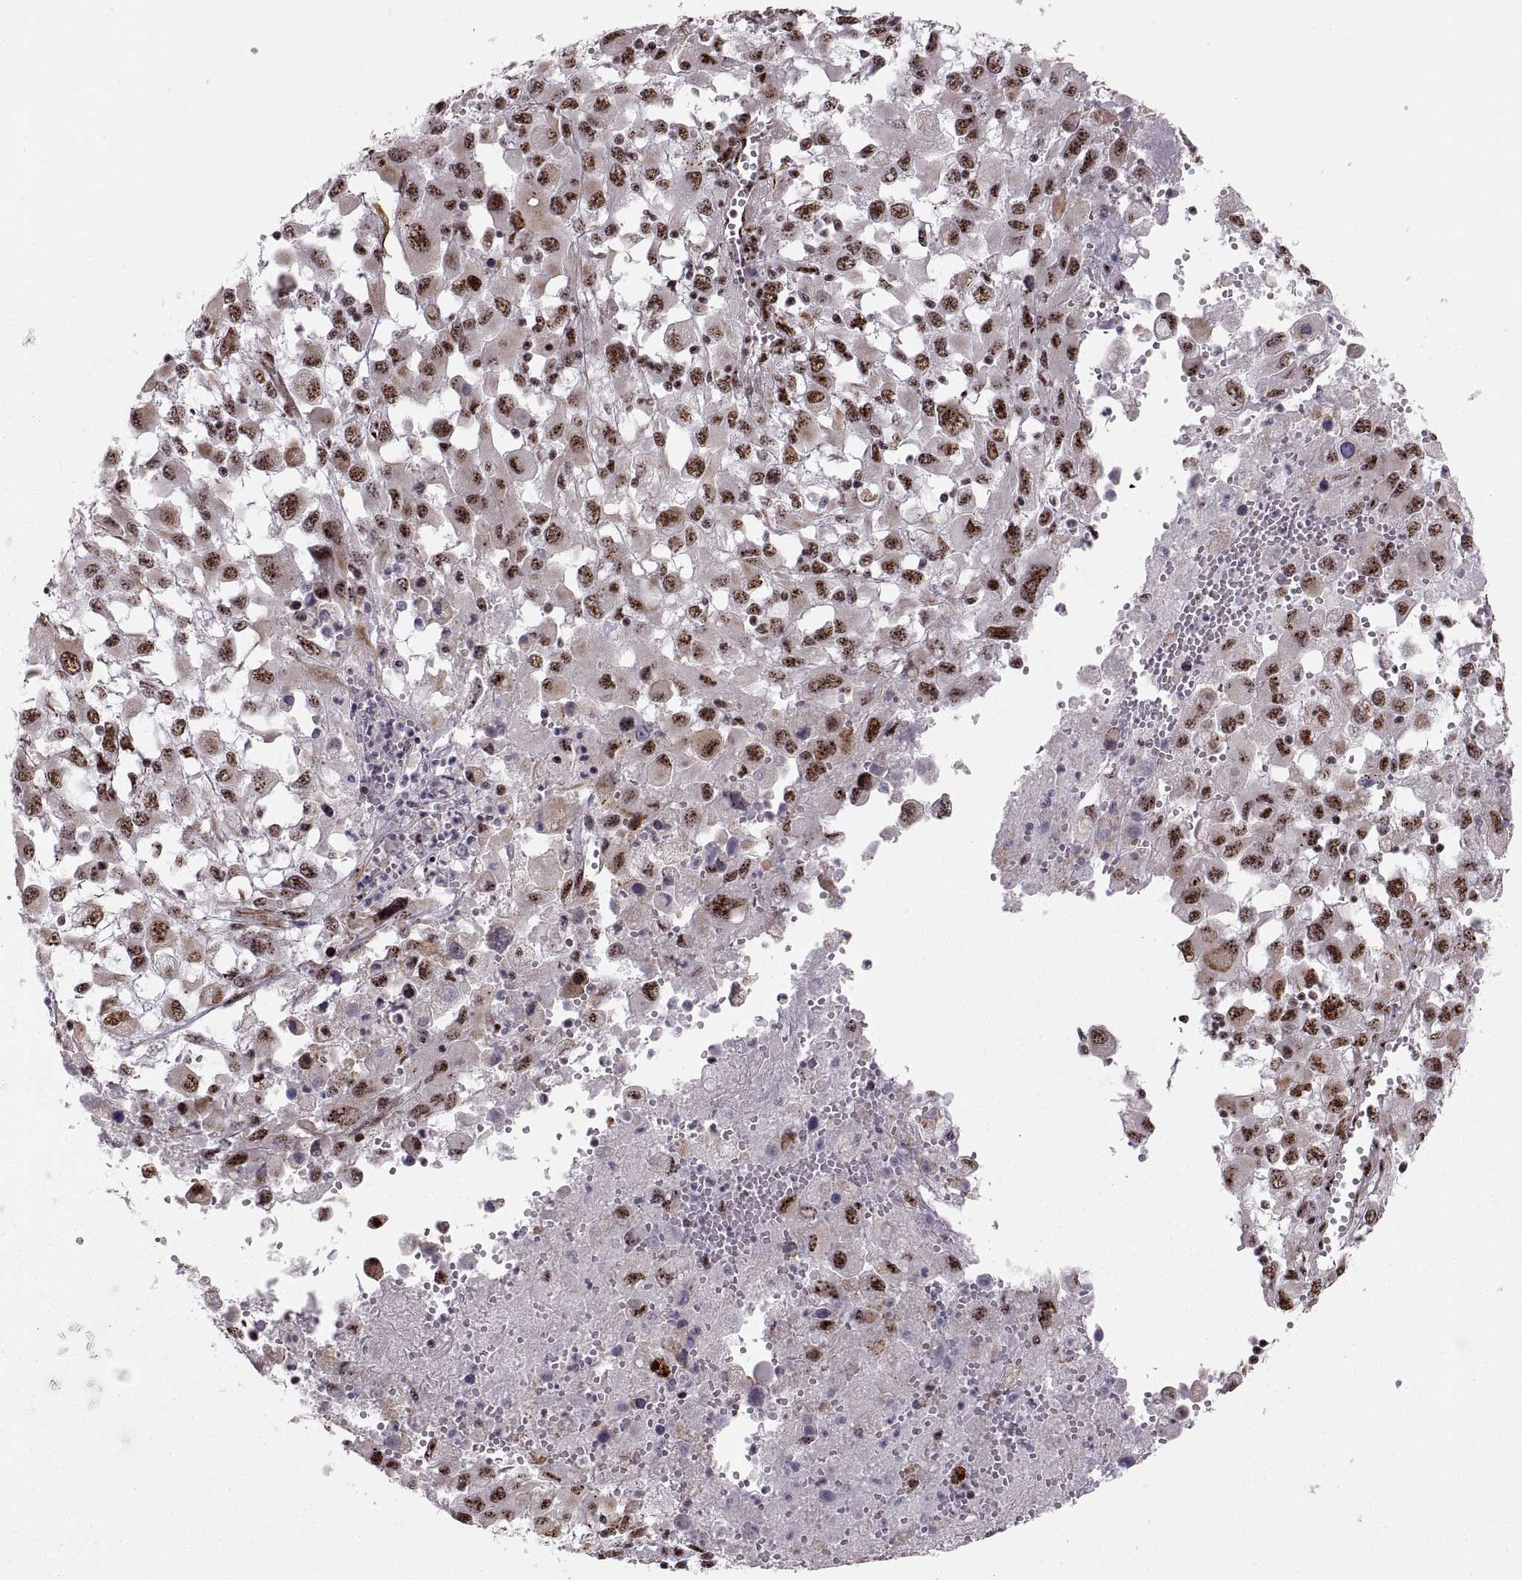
{"staining": {"intensity": "strong", "quantity": ">75%", "location": "nuclear"}, "tissue": "melanoma", "cell_type": "Tumor cells", "image_type": "cancer", "snomed": [{"axis": "morphology", "description": "Malignant melanoma, Metastatic site"}, {"axis": "topography", "description": "Soft tissue"}], "caption": "Immunohistochemistry (IHC) micrograph of melanoma stained for a protein (brown), which demonstrates high levels of strong nuclear expression in about >75% of tumor cells.", "gene": "ZCCHC17", "patient": {"sex": "male", "age": 50}}